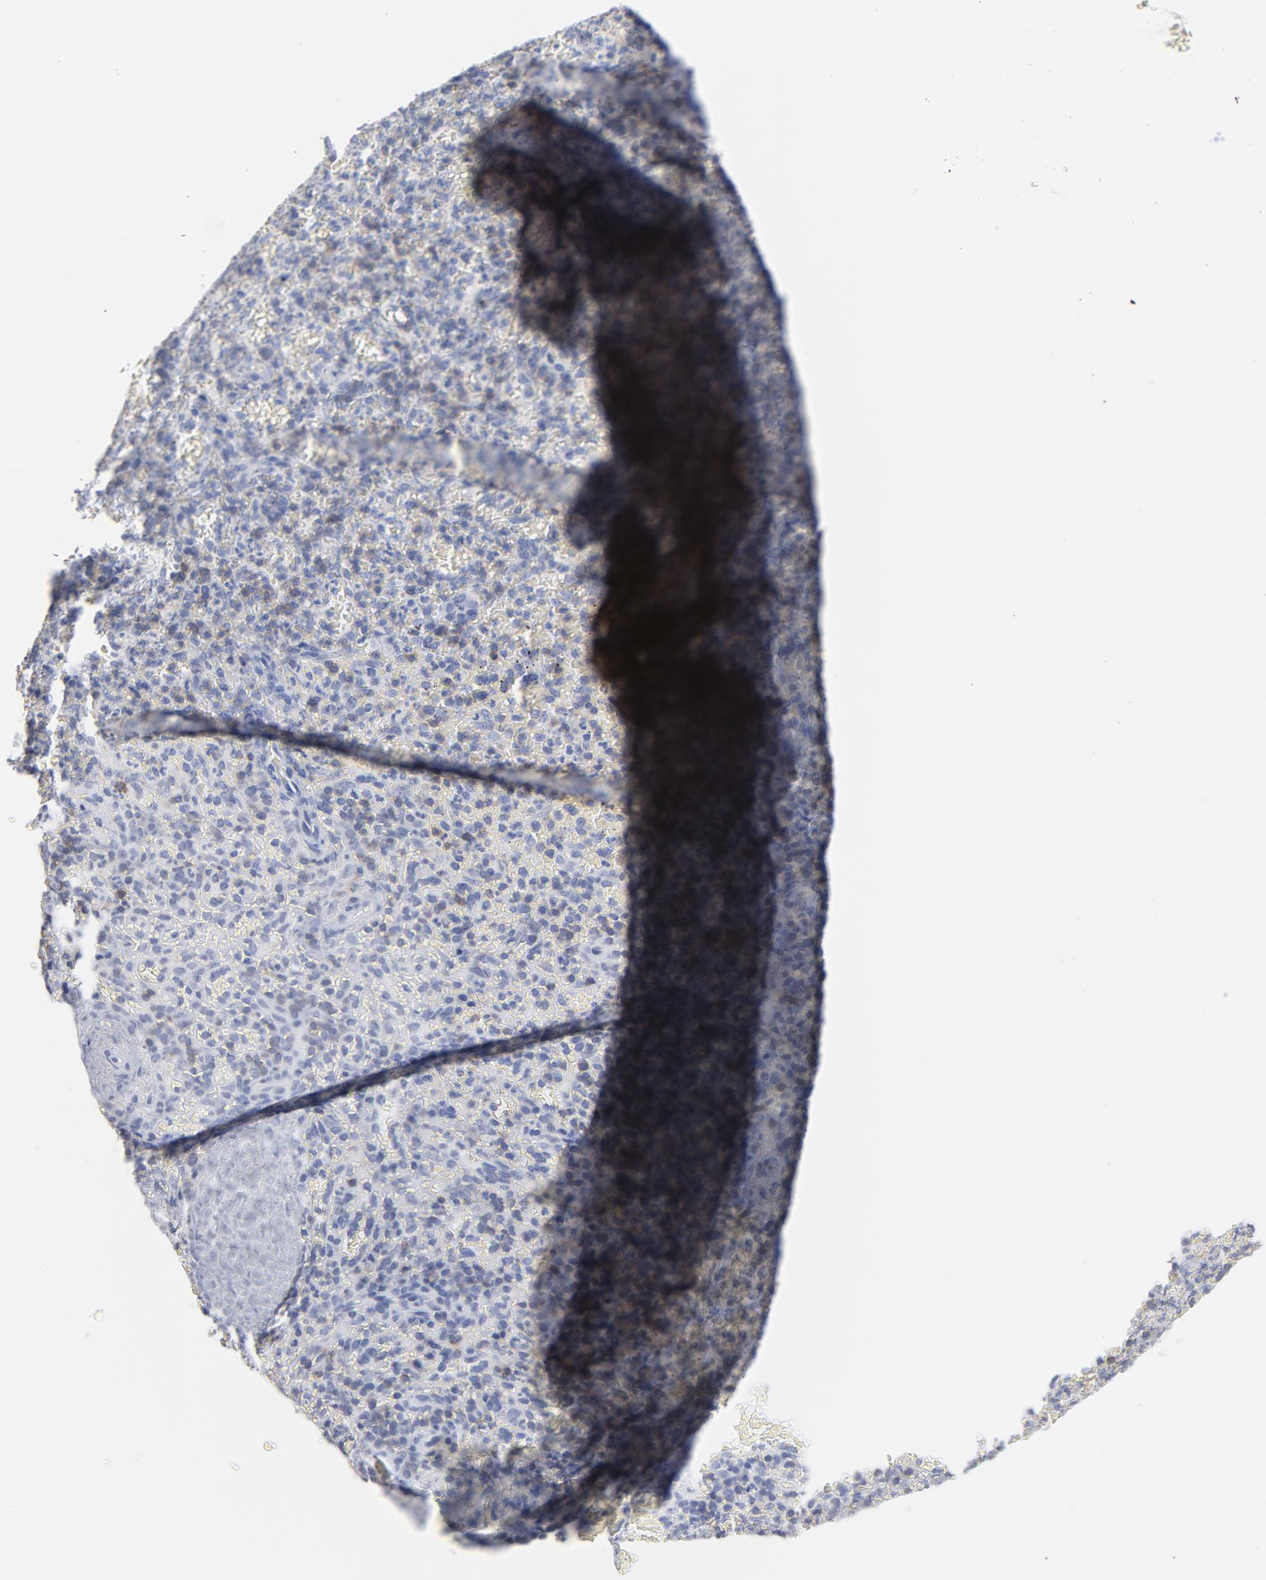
{"staining": {"intensity": "weak", "quantity": "25%-75%", "location": "cytoplasmic/membranous"}, "tissue": "spleen", "cell_type": "Cells in red pulp", "image_type": "normal", "snomed": [{"axis": "morphology", "description": "Normal tissue, NOS"}, {"axis": "topography", "description": "Spleen"}], "caption": "DAB immunohistochemical staining of unremarkable human spleen demonstrates weak cytoplasmic/membranous protein expression in approximately 25%-75% of cells in red pulp.", "gene": "P2RY8", "patient": {"sex": "female", "age": 50}}